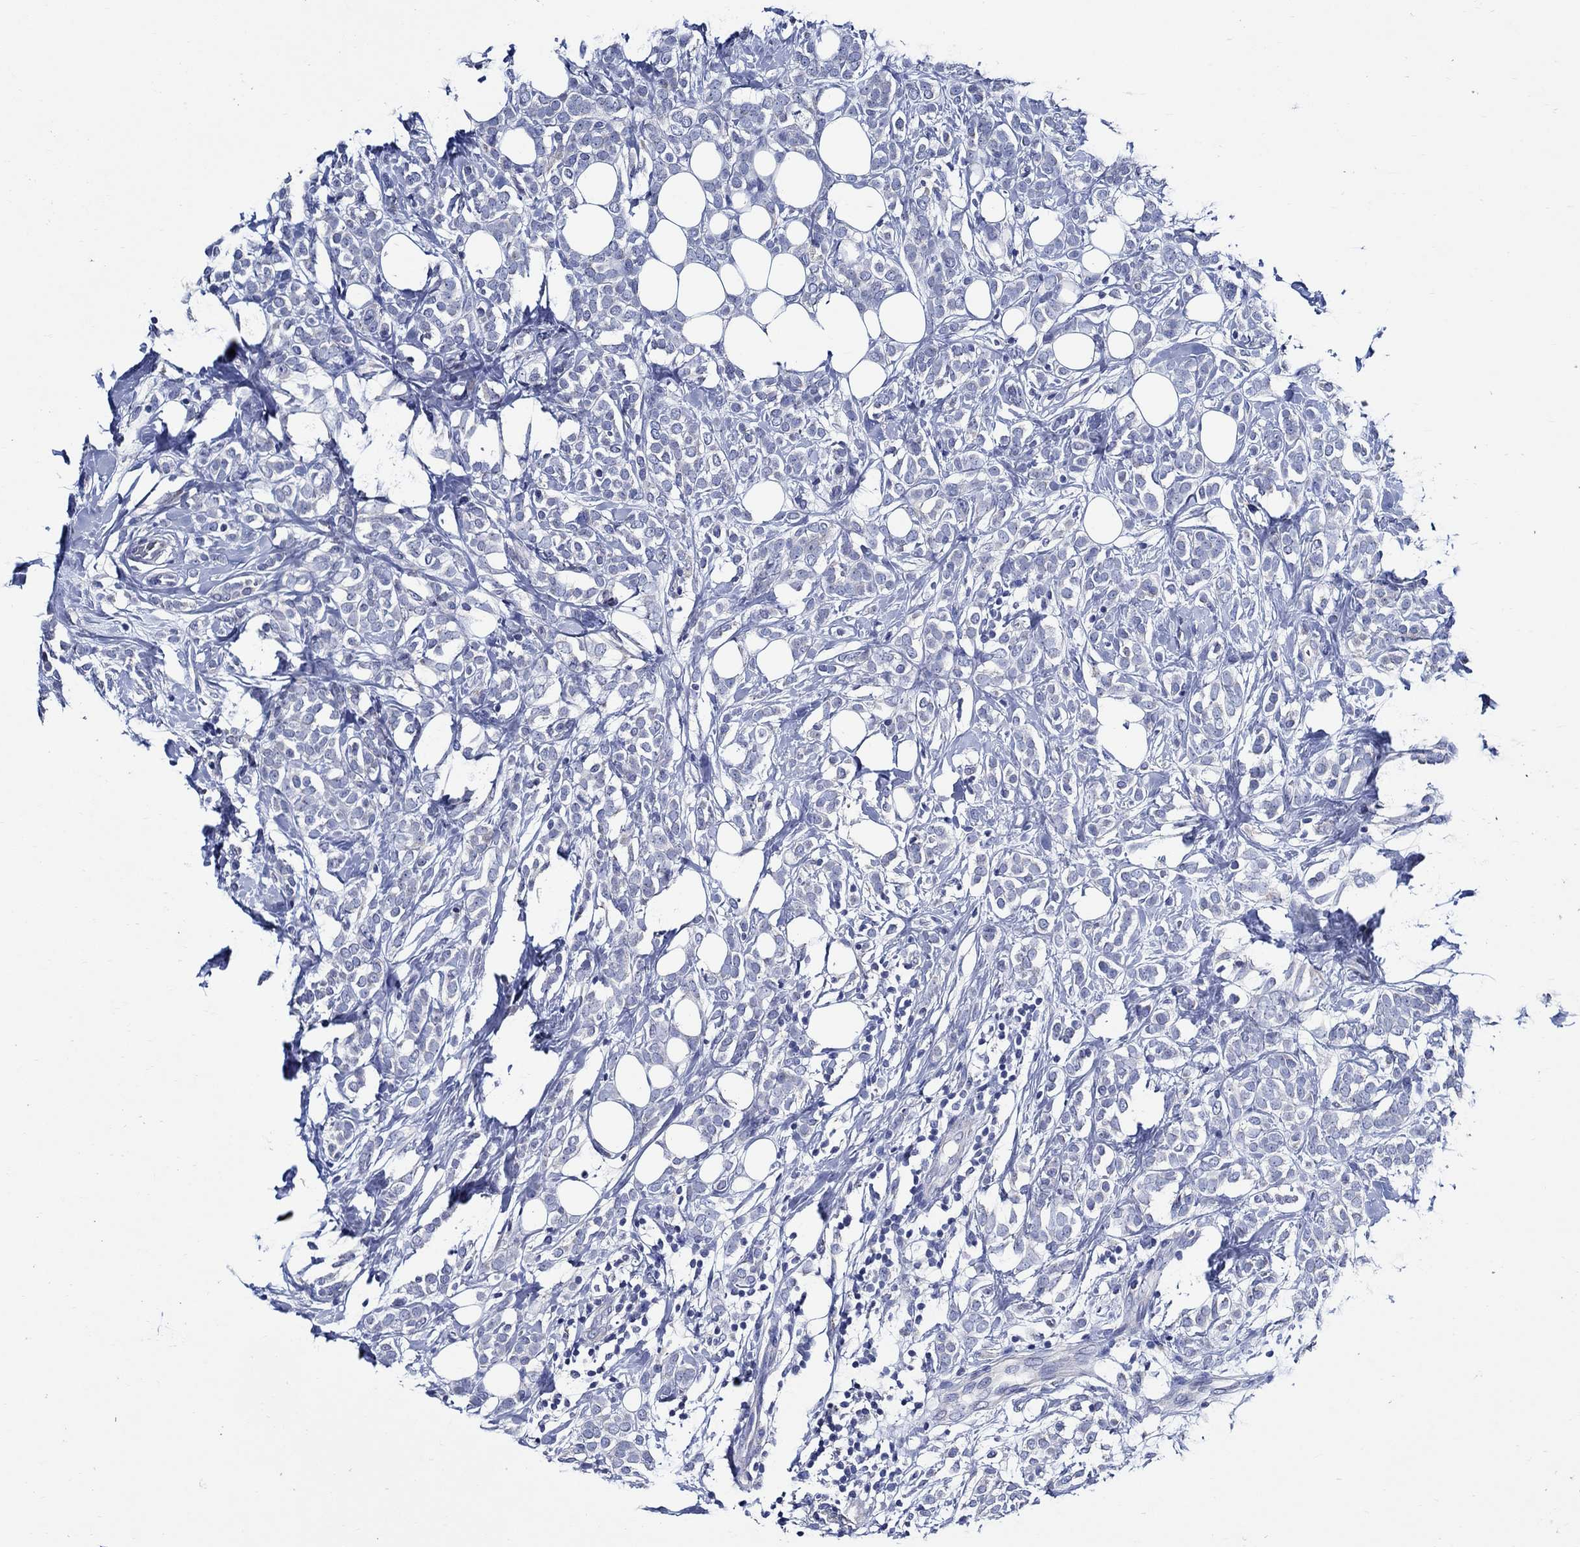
{"staining": {"intensity": "negative", "quantity": "none", "location": "none"}, "tissue": "breast cancer", "cell_type": "Tumor cells", "image_type": "cancer", "snomed": [{"axis": "morphology", "description": "Lobular carcinoma"}, {"axis": "topography", "description": "Breast"}], "caption": "A photomicrograph of breast lobular carcinoma stained for a protein reveals no brown staining in tumor cells. The staining is performed using DAB (3,3'-diaminobenzidine) brown chromogen with nuclei counter-stained in using hematoxylin.", "gene": "SKOR1", "patient": {"sex": "female", "age": 49}}